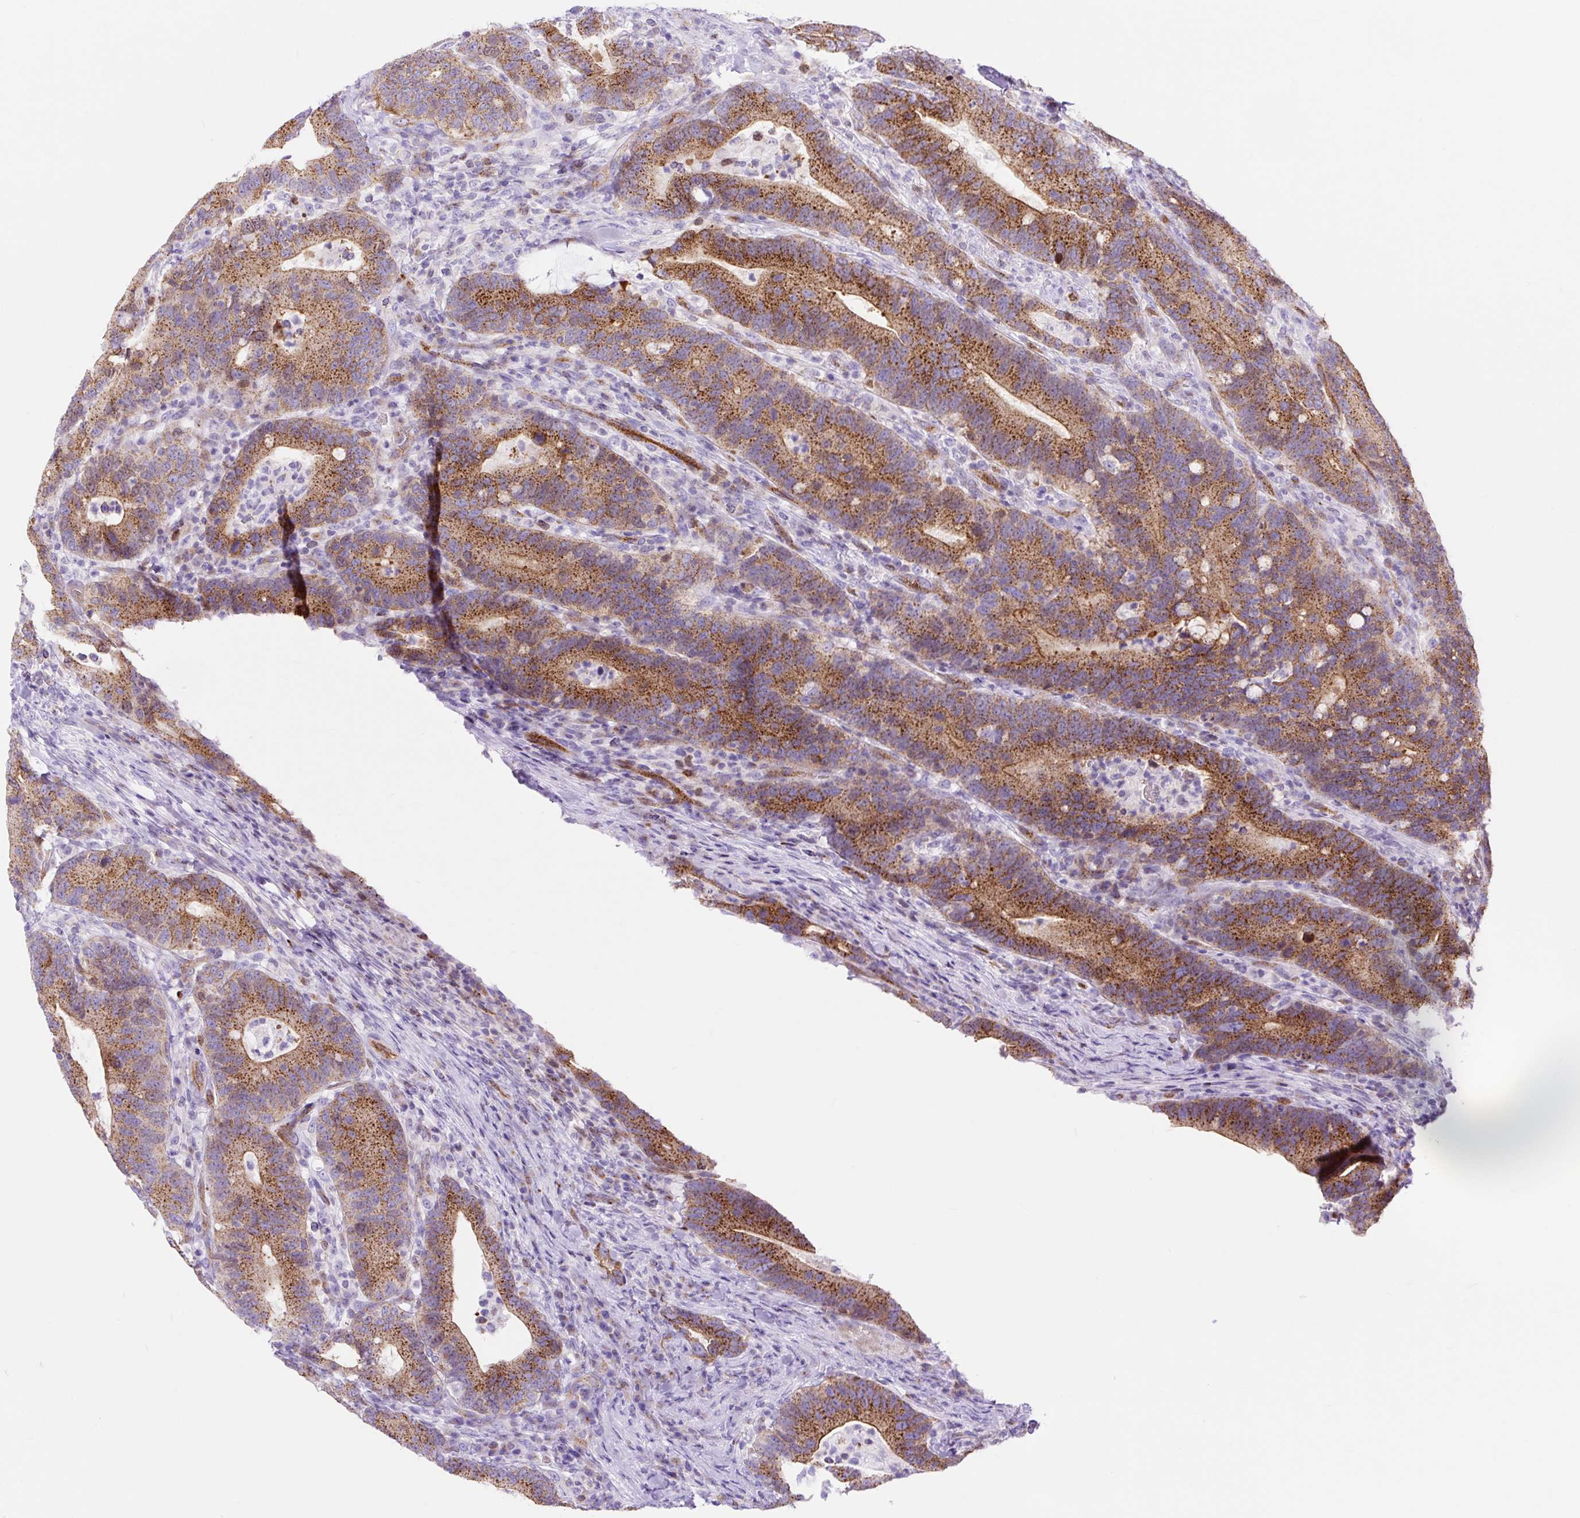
{"staining": {"intensity": "strong", "quantity": ">75%", "location": "cytoplasmic/membranous"}, "tissue": "colorectal cancer", "cell_type": "Tumor cells", "image_type": "cancer", "snomed": [{"axis": "morphology", "description": "Adenocarcinoma, NOS"}, {"axis": "topography", "description": "Colon"}], "caption": "Colorectal adenocarcinoma stained with a protein marker shows strong staining in tumor cells.", "gene": "HIP1R", "patient": {"sex": "female", "age": 66}}